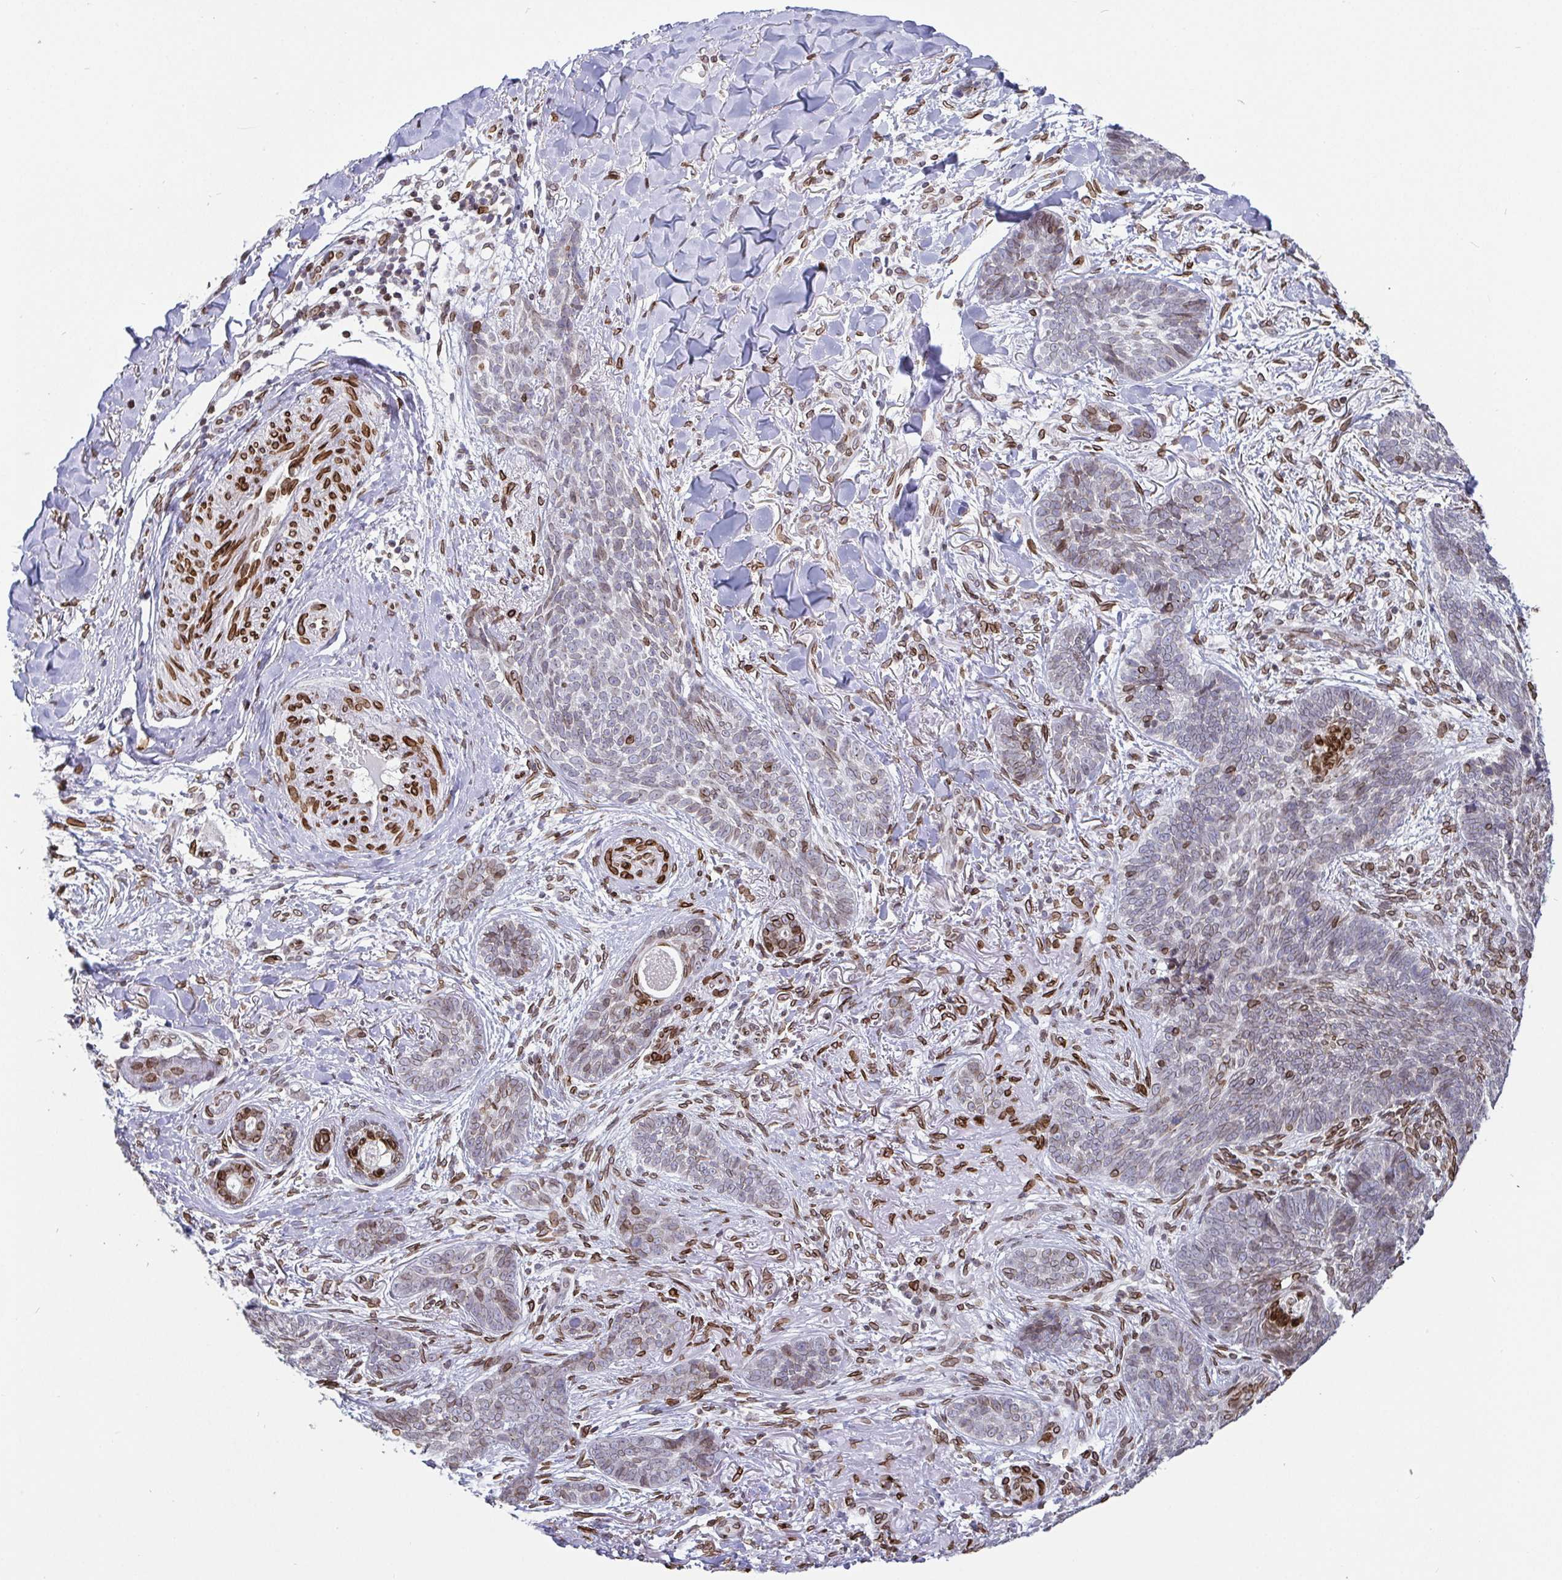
{"staining": {"intensity": "weak", "quantity": "<25%", "location": "cytoplasmic/membranous,nuclear"}, "tissue": "skin cancer", "cell_type": "Tumor cells", "image_type": "cancer", "snomed": [{"axis": "morphology", "description": "Basal cell carcinoma"}, {"axis": "topography", "description": "Skin"}, {"axis": "topography", "description": "Skin of face"}], "caption": "Tumor cells are negative for protein expression in human skin basal cell carcinoma. (IHC, brightfield microscopy, high magnification).", "gene": "EMD", "patient": {"sex": "male", "age": 88}}